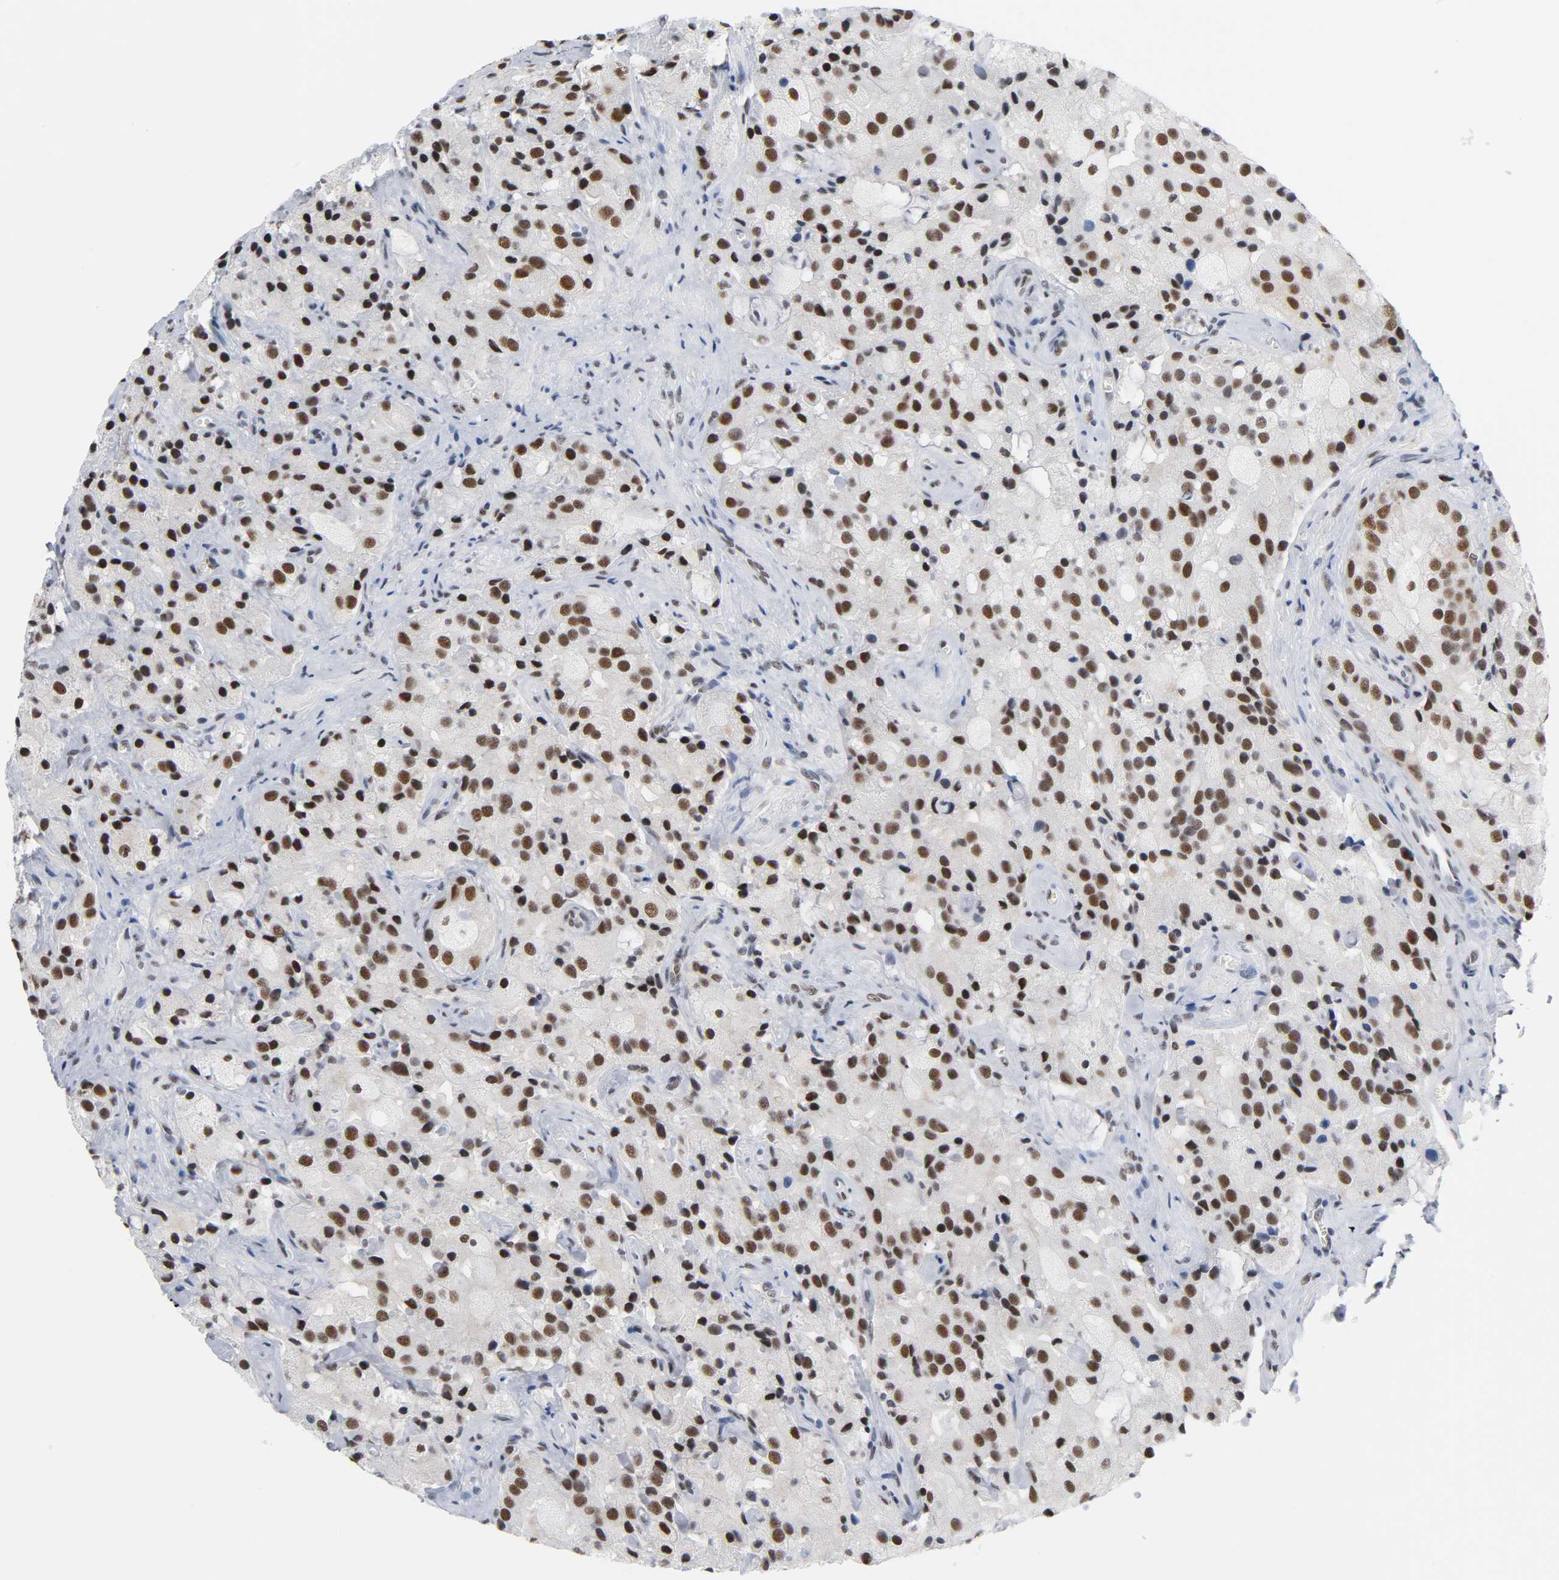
{"staining": {"intensity": "strong", "quantity": ">75%", "location": "nuclear"}, "tissue": "prostate cancer", "cell_type": "Tumor cells", "image_type": "cancer", "snomed": [{"axis": "morphology", "description": "Adenocarcinoma, High grade"}, {"axis": "topography", "description": "Prostate"}], "caption": "Protein expression by immunohistochemistry (IHC) displays strong nuclear expression in approximately >75% of tumor cells in prostate cancer.", "gene": "CSTF2", "patient": {"sex": "male", "age": 70}}